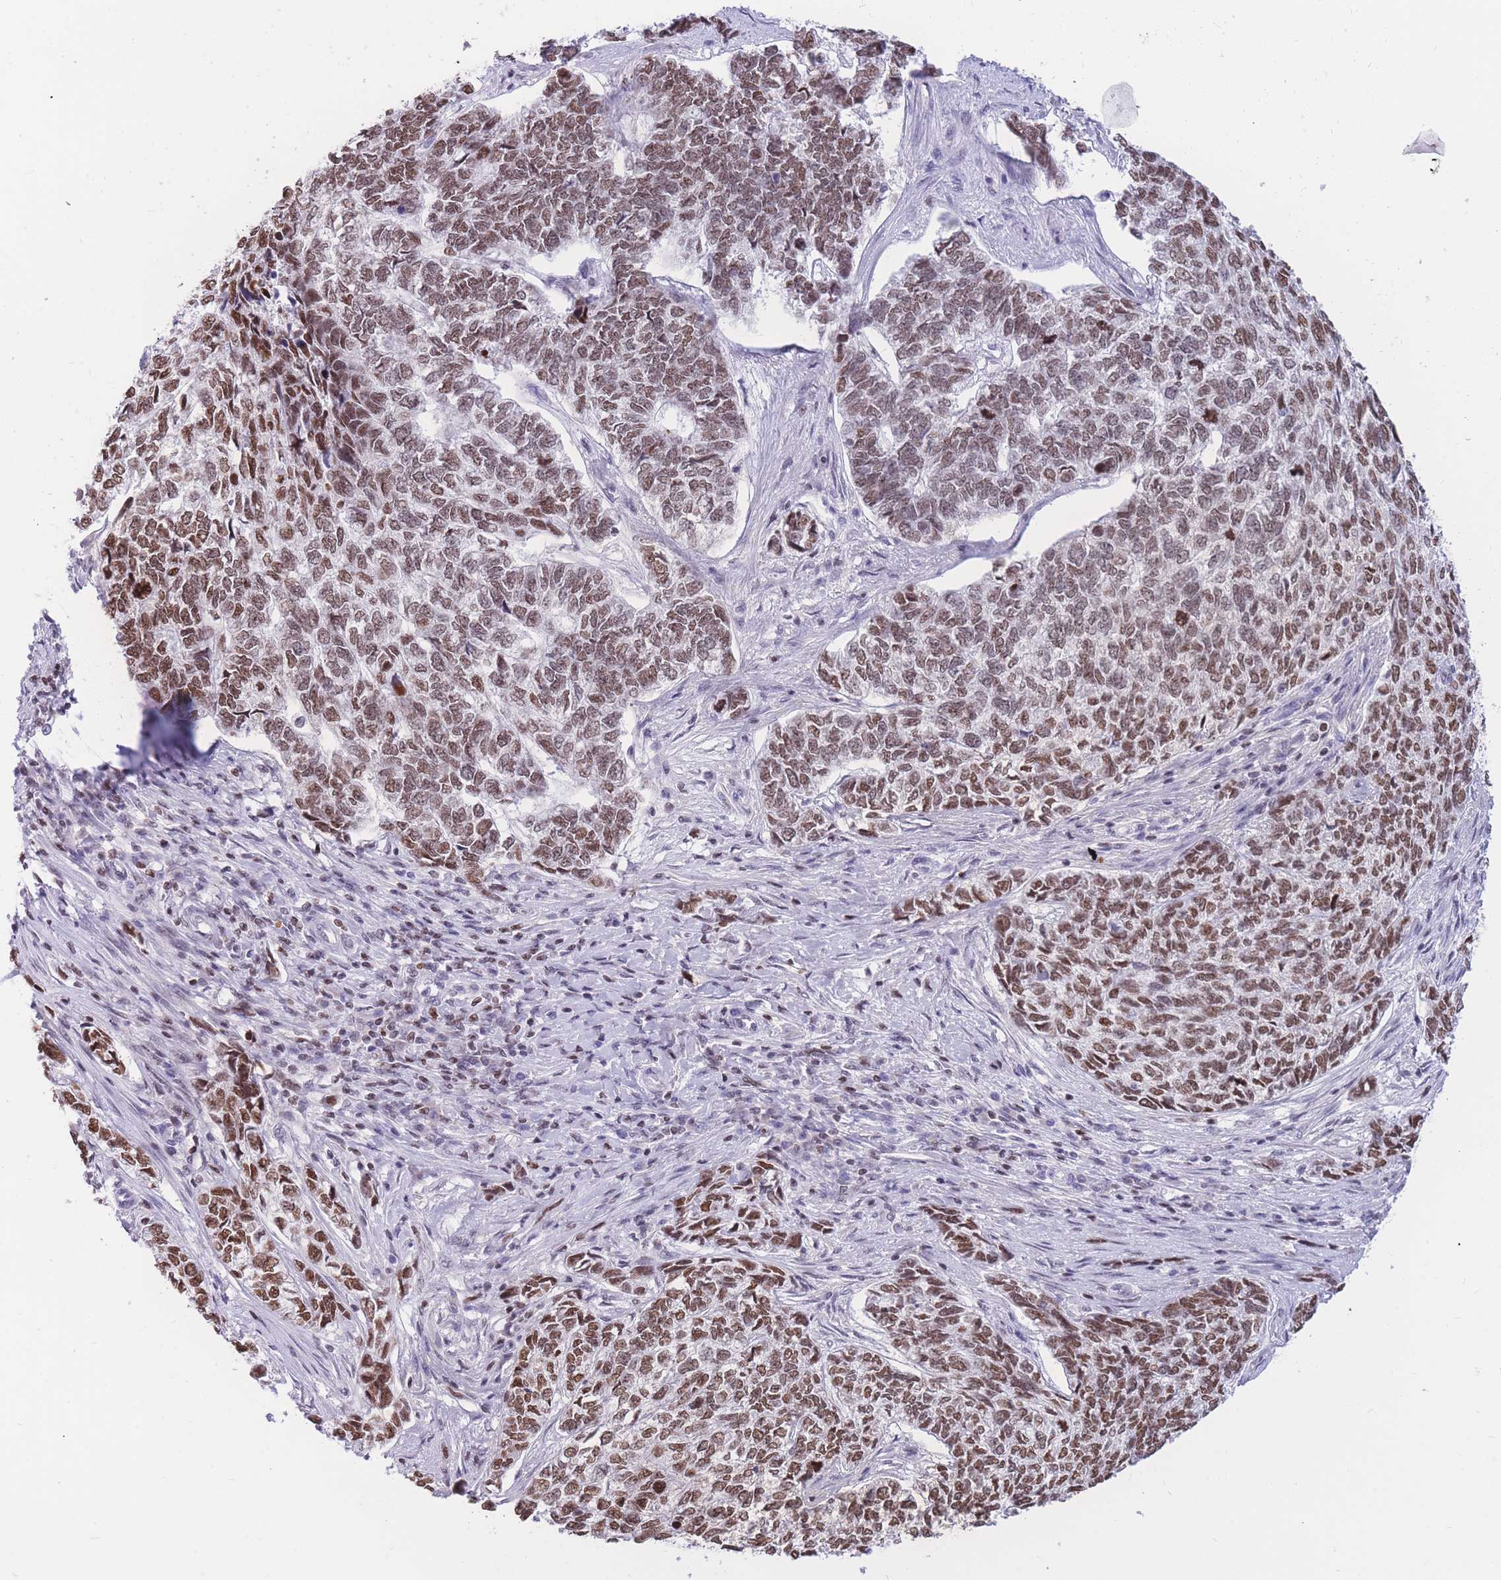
{"staining": {"intensity": "moderate", "quantity": ">75%", "location": "nuclear"}, "tissue": "skin cancer", "cell_type": "Tumor cells", "image_type": "cancer", "snomed": [{"axis": "morphology", "description": "Basal cell carcinoma"}, {"axis": "topography", "description": "Skin"}], "caption": "This is a photomicrograph of IHC staining of skin cancer, which shows moderate staining in the nuclear of tumor cells.", "gene": "HMGN1", "patient": {"sex": "female", "age": 65}}